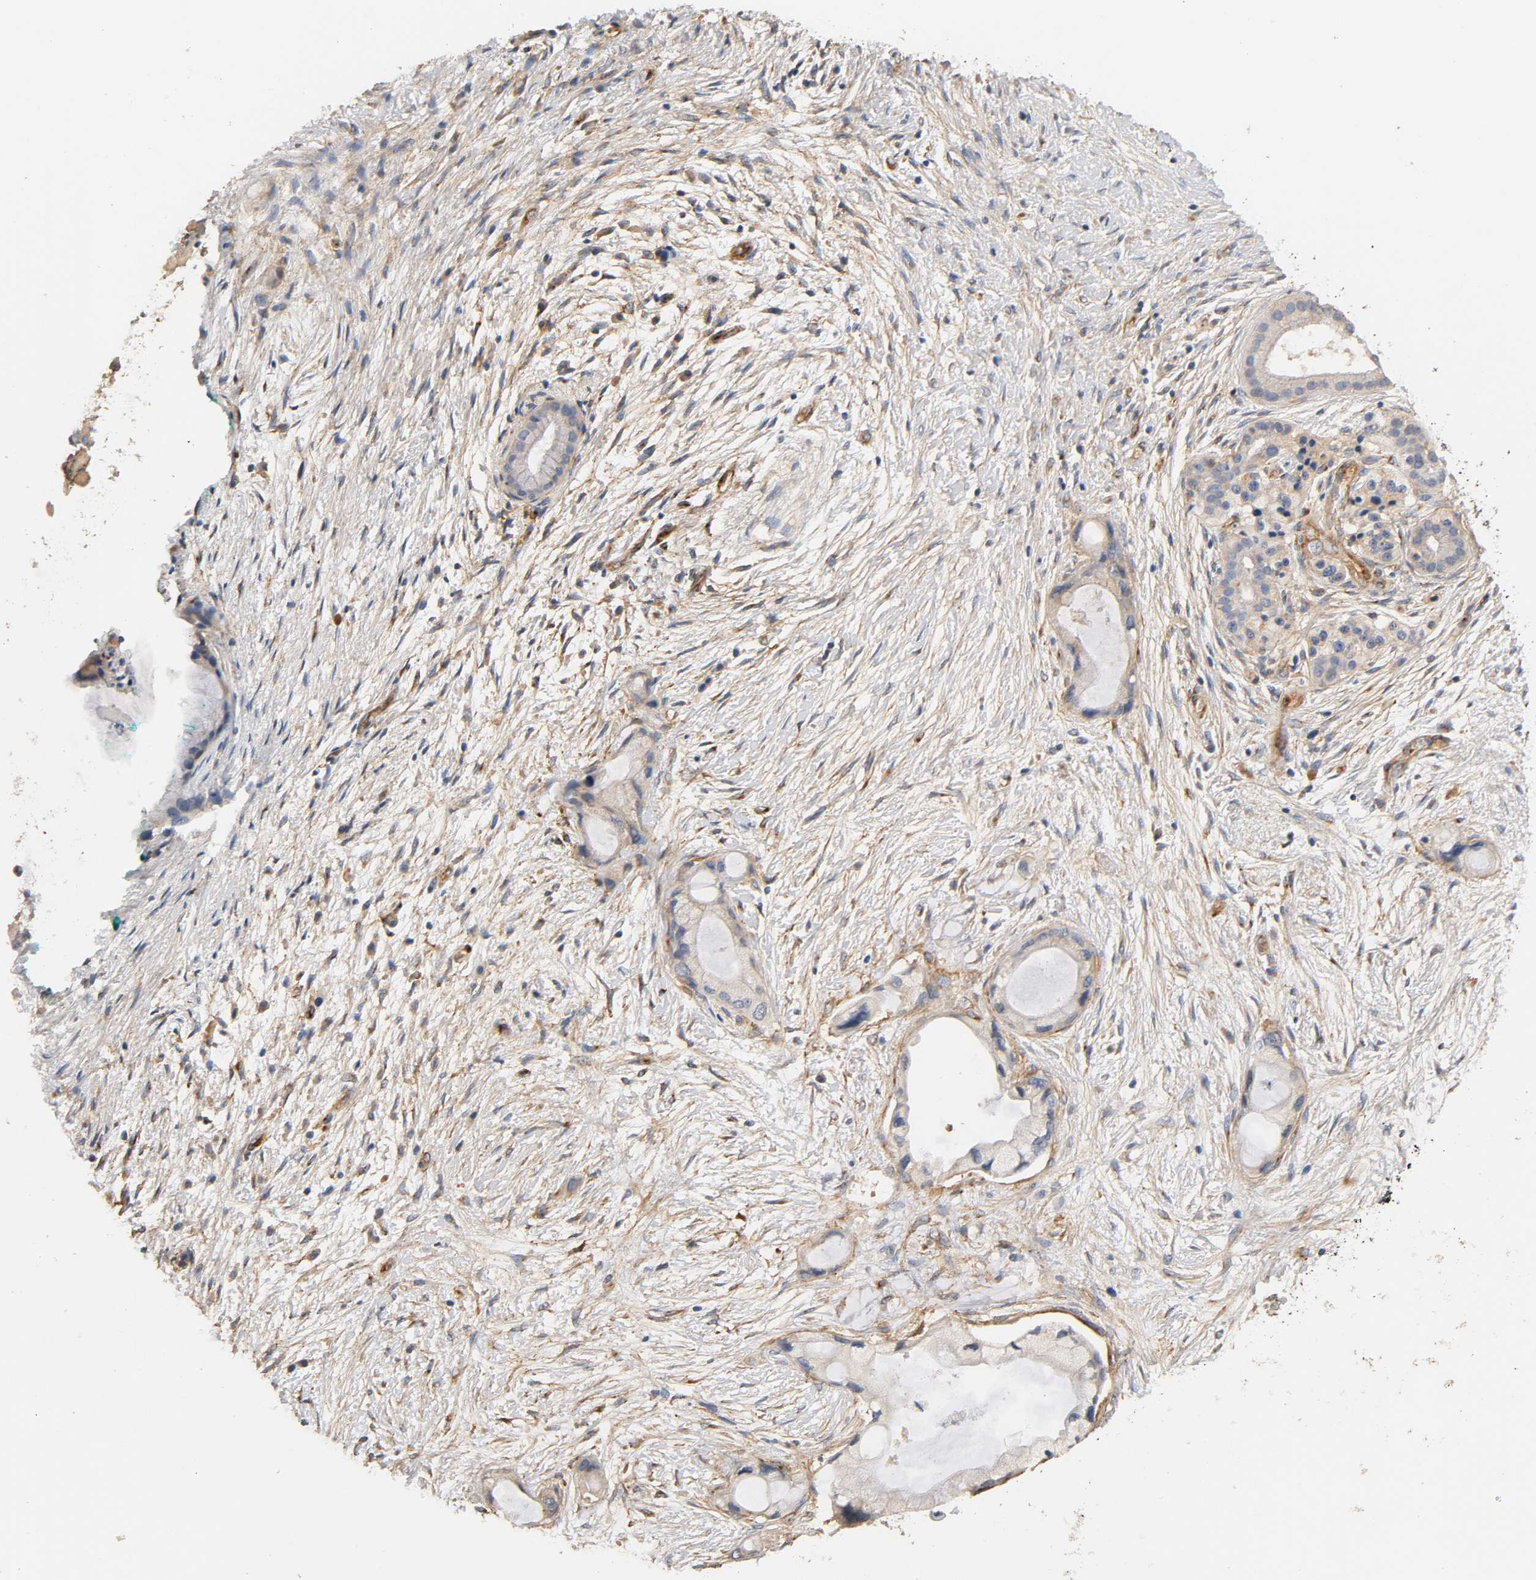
{"staining": {"intensity": "weak", "quantity": "<25%", "location": "cytoplasmic/membranous"}, "tissue": "pancreatic cancer", "cell_type": "Tumor cells", "image_type": "cancer", "snomed": [{"axis": "morphology", "description": "Adenocarcinoma, NOS"}, {"axis": "topography", "description": "Pancreas"}], "caption": "A high-resolution histopathology image shows immunohistochemistry (IHC) staining of pancreatic cancer (adenocarcinoma), which reveals no significant expression in tumor cells. Nuclei are stained in blue.", "gene": "IFITM3", "patient": {"sex": "female", "age": 59}}